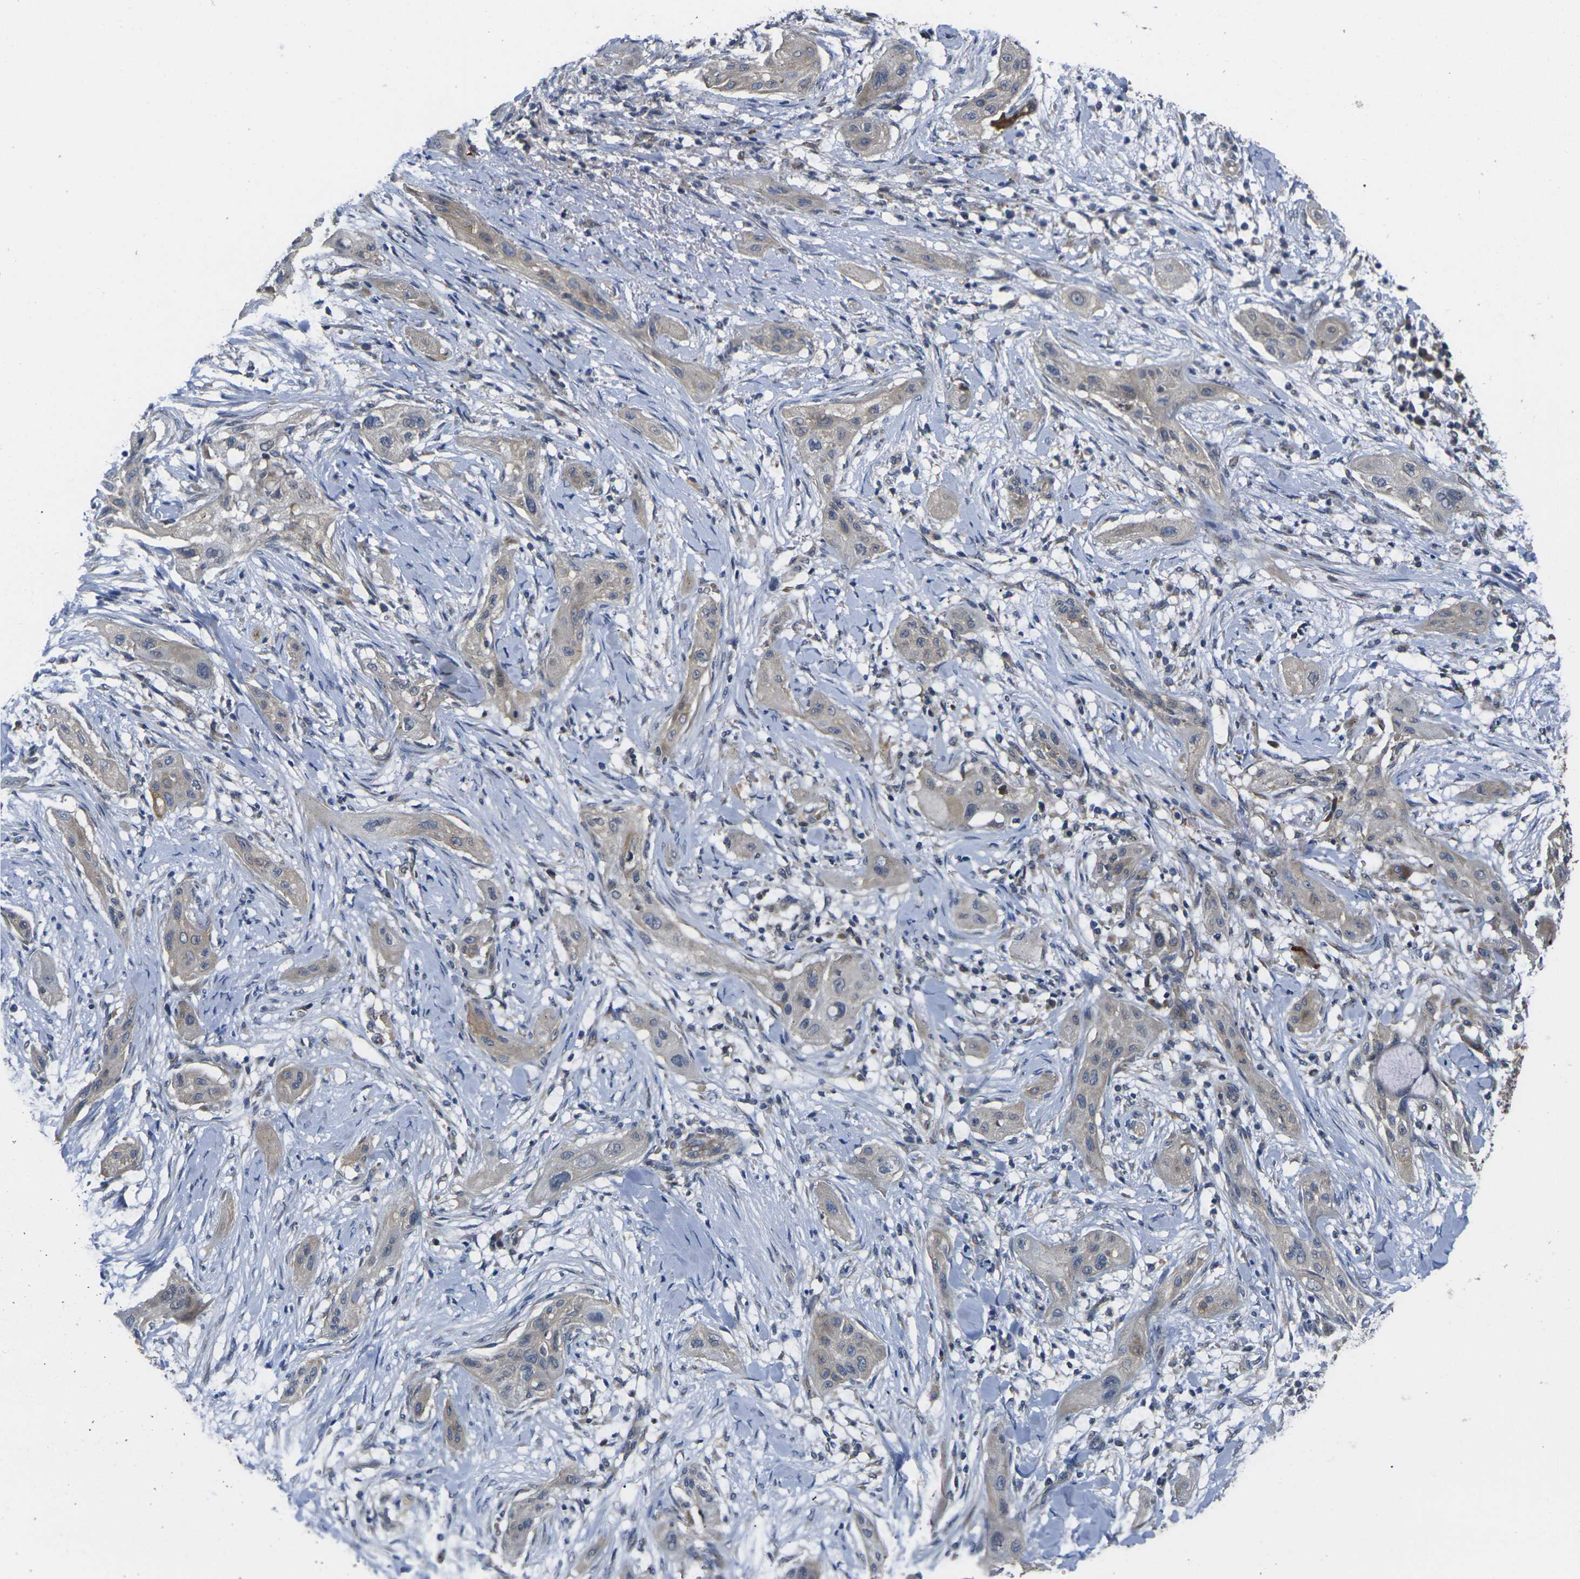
{"staining": {"intensity": "weak", "quantity": ">75%", "location": "cytoplasmic/membranous"}, "tissue": "lung cancer", "cell_type": "Tumor cells", "image_type": "cancer", "snomed": [{"axis": "morphology", "description": "Squamous cell carcinoma, NOS"}, {"axis": "topography", "description": "Lung"}], "caption": "Lung squamous cell carcinoma tissue exhibits weak cytoplasmic/membranous staining in approximately >75% of tumor cells", "gene": "GNA12", "patient": {"sex": "female", "age": 47}}